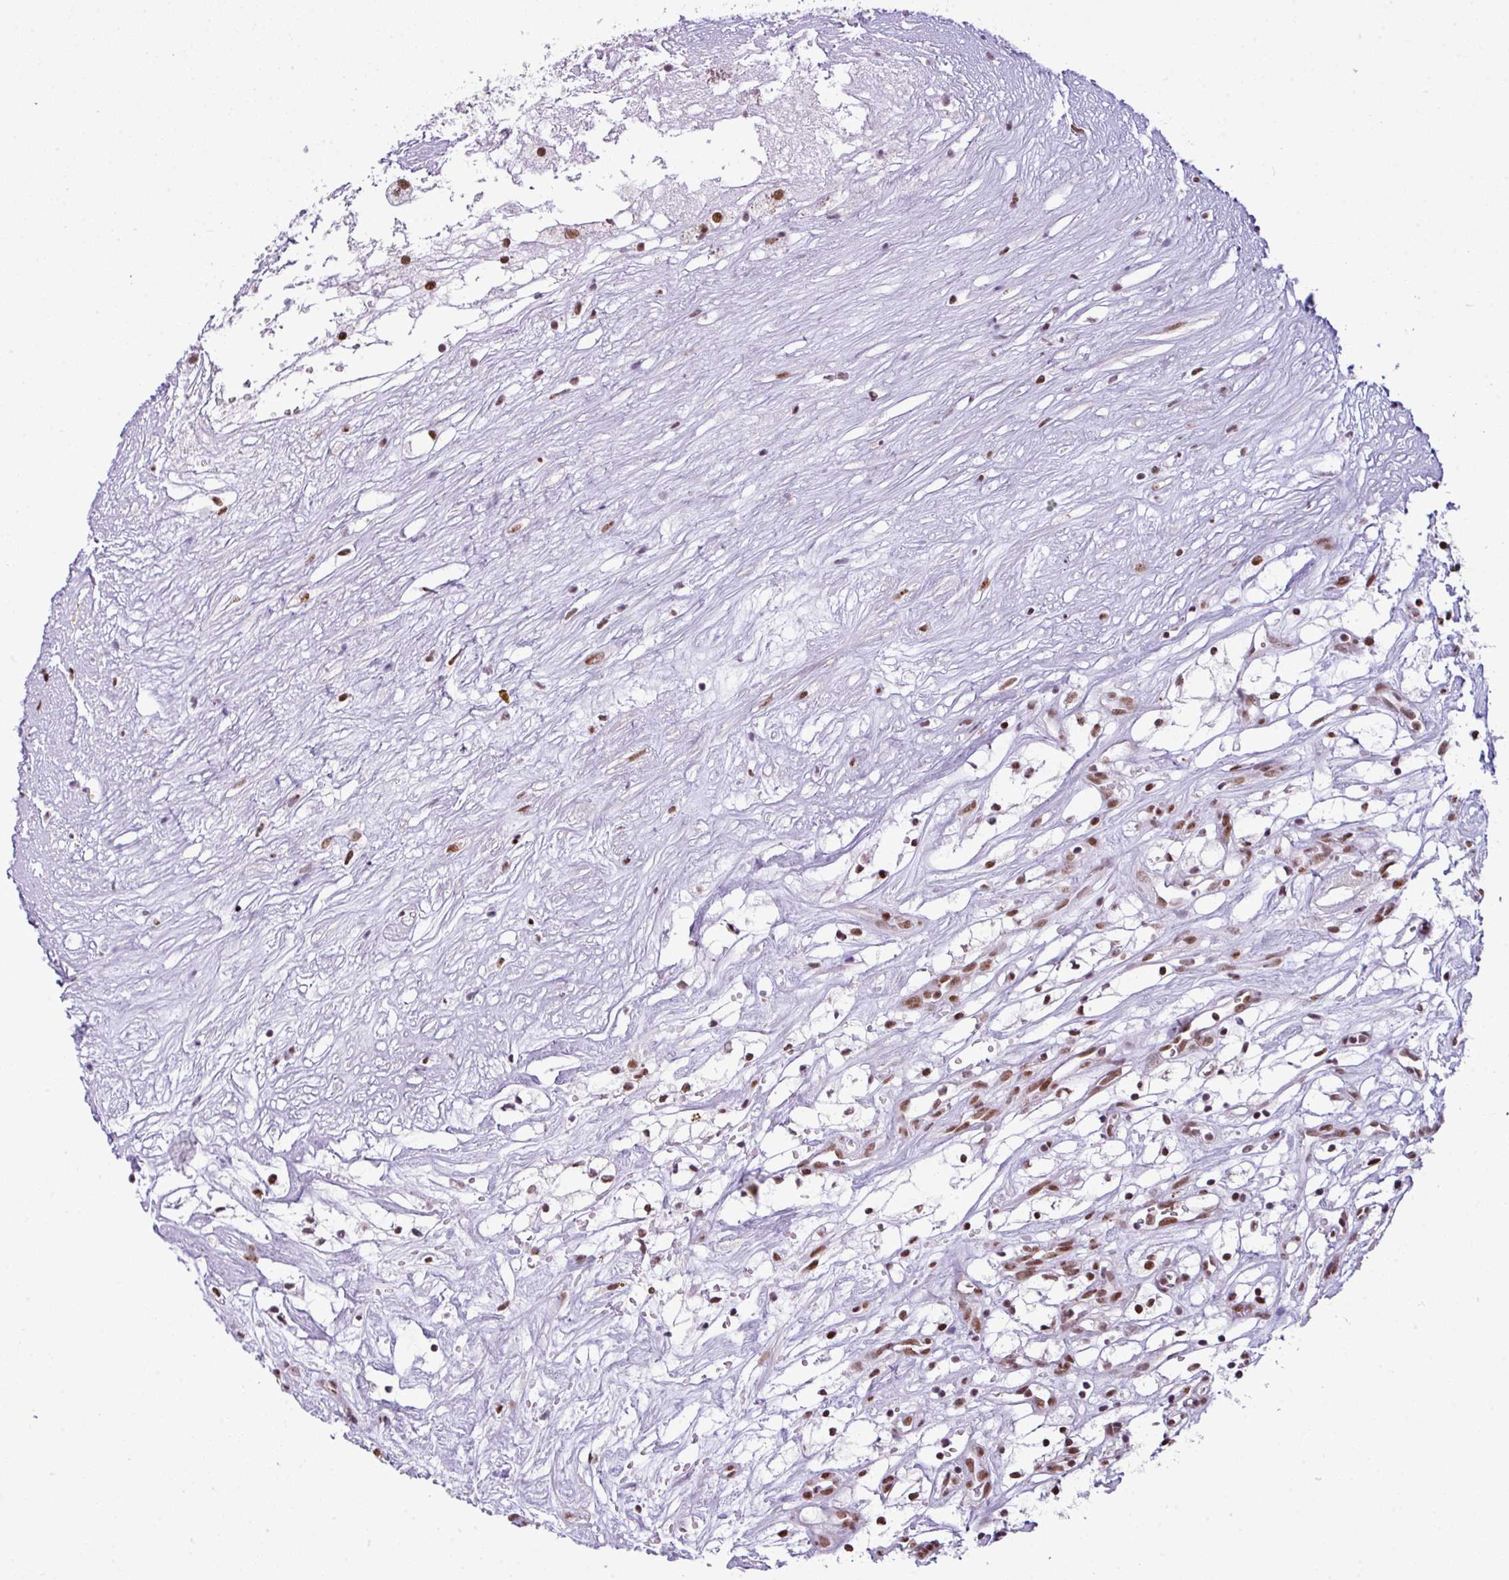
{"staining": {"intensity": "moderate", "quantity": ">75%", "location": "nuclear"}, "tissue": "renal cancer", "cell_type": "Tumor cells", "image_type": "cancer", "snomed": [{"axis": "morphology", "description": "Adenocarcinoma, NOS"}, {"axis": "topography", "description": "Kidney"}], "caption": "Immunohistochemical staining of human renal cancer demonstrates moderate nuclear protein expression in about >75% of tumor cells.", "gene": "ARL6IP4", "patient": {"sex": "male", "age": 59}}